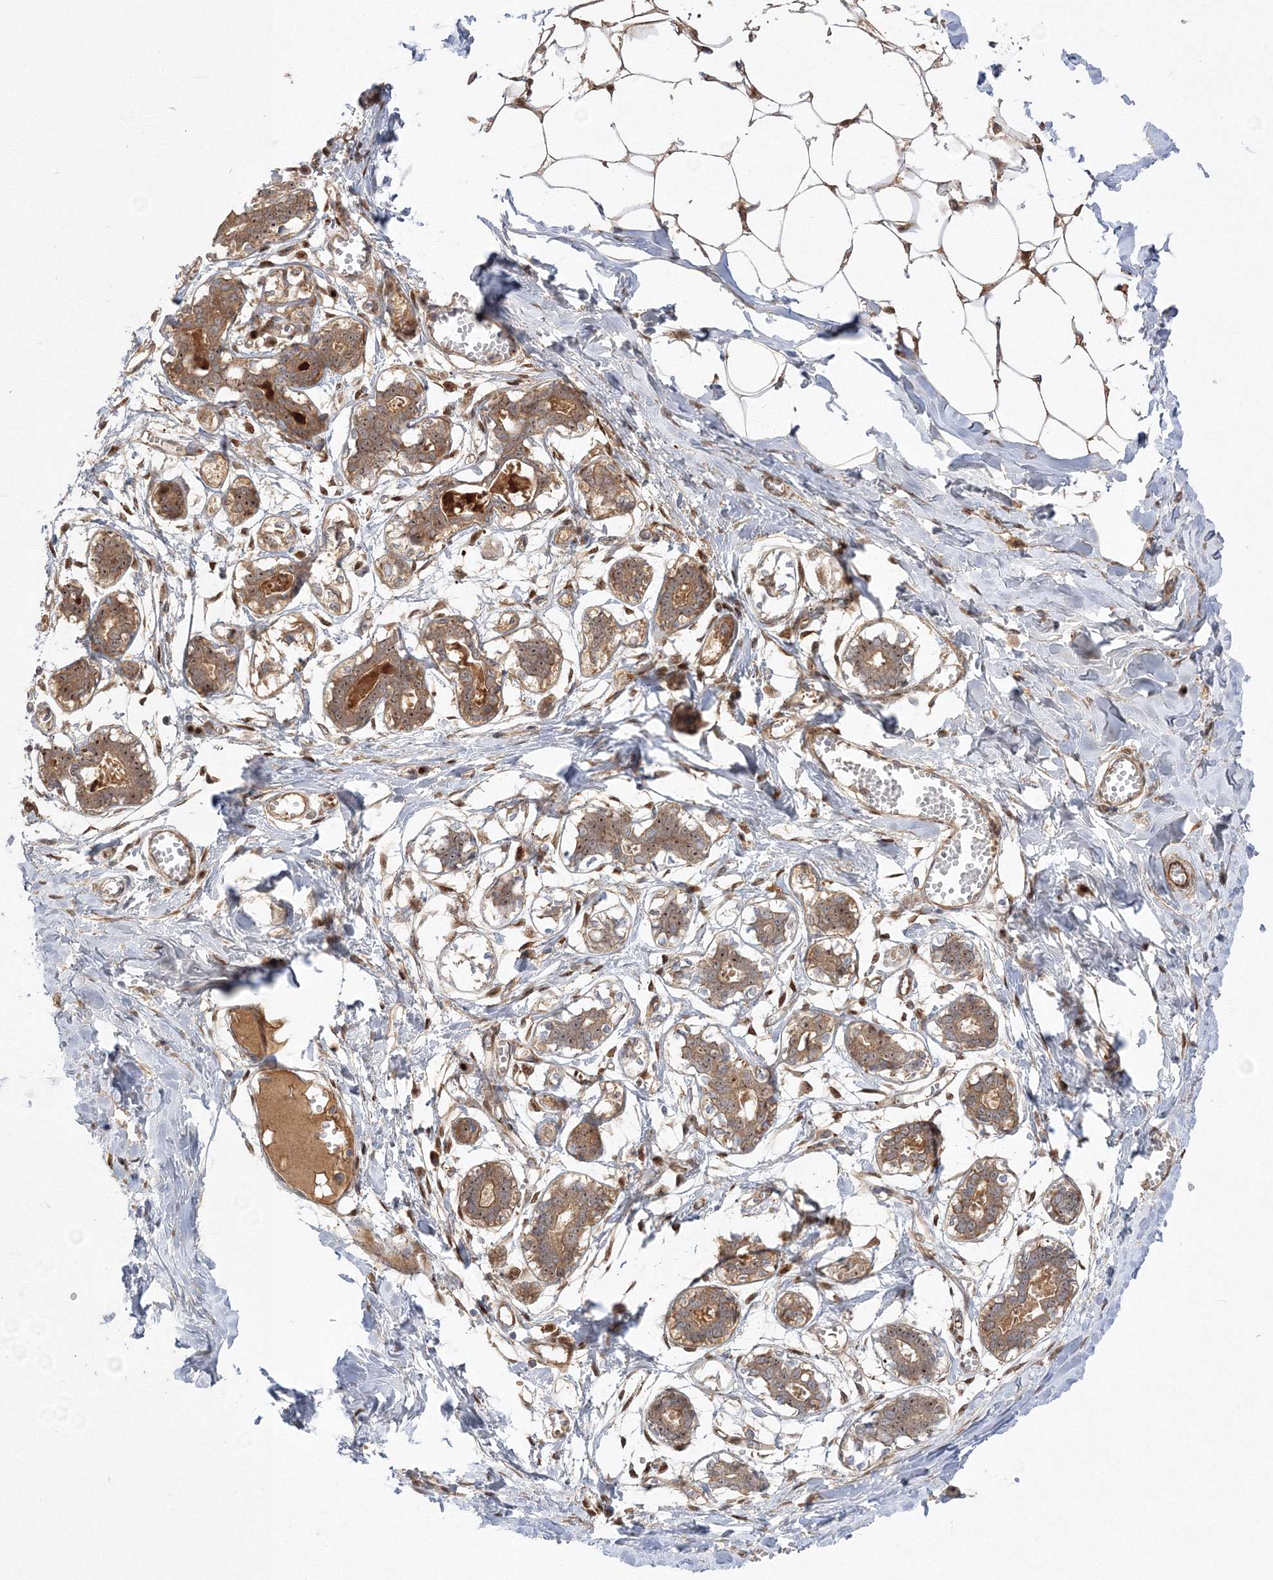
{"staining": {"intensity": "moderate", "quantity": ">75%", "location": "cytoplasmic/membranous"}, "tissue": "breast", "cell_type": "Adipocytes", "image_type": "normal", "snomed": [{"axis": "morphology", "description": "Normal tissue, NOS"}, {"axis": "topography", "description": "Breast"}], "caption": "This micrograph shows immunohistochemistry (IHC) staining of unremarkable breast, with medium moderate cytoplasmic/membranous expression in about >75% of adipocytes.", "gene": "NPM3", "patient": {"sex": "female", "age": 27}}